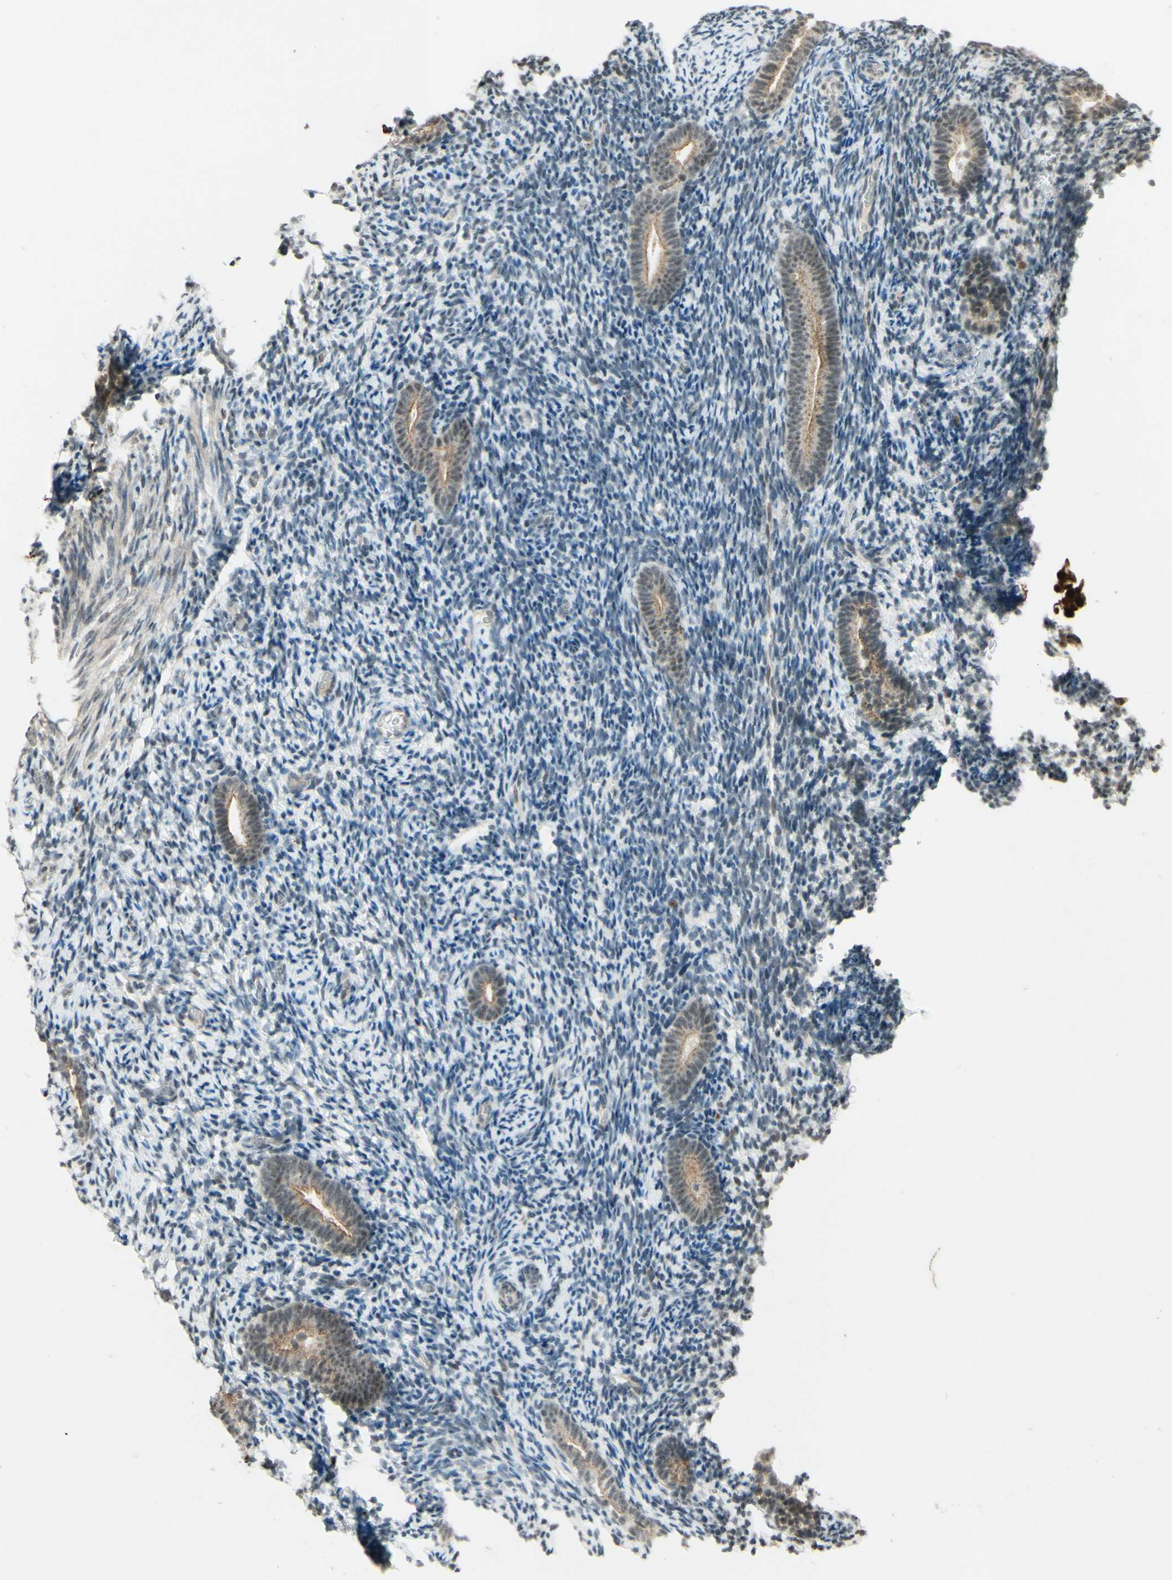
{"staining": {"intensity": "weak", "quantity": "25%-75%", "location": "nuclear"}, "tissue": "endometrium", "cell_type": "Cells in endometrial stroma", "image_type": "normal", "snomed": [{"axis": "morphology", "description": "Normal tissue, NOS"}, {"axis": "topography", "description": "Endometrium"}], "caption": "High-power microscopy captured an IHC photomicrograph of unremarkable endometrium, revealing weak nuclear staining in approximately 25%-75% of cells in endometrial stroma.", "gene": "SMARCB1", "patient": {"sex": "female", "age": 51}}